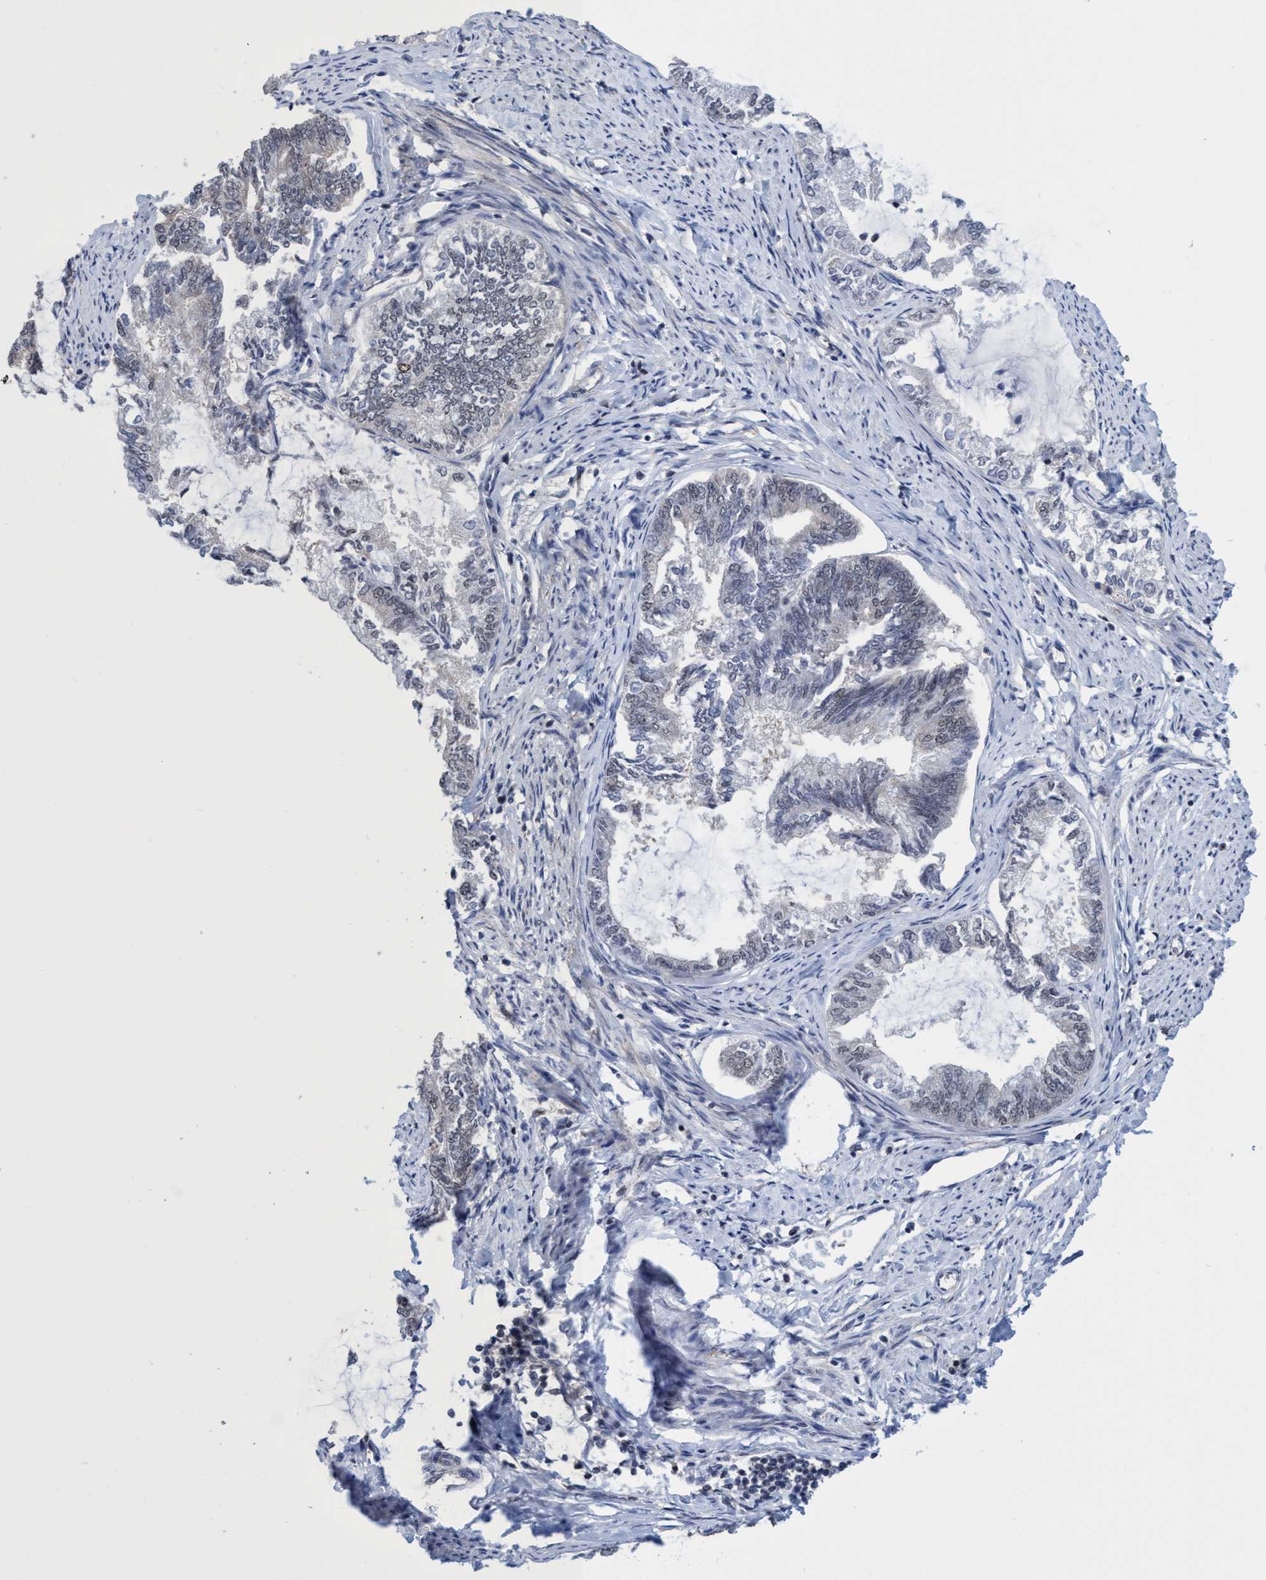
{"staining": {"intensity": "negative", "quantity": "none", "location": "none"}, "tissue": "endometrial cancer", "cell_type": "Tumor cells", "image_type": "cancer", "snomed": [{"axis": "morphology", "description": "Adenocarcinoma, NOS"}, {"axis": "topography", "description": "Endometrium"}], "caption": "Histopathology image shows no protein positivity in tumor cells of endometrial cancer (adenocarcinoma) tissue.", "gene": "C9orf78", "patient": {"sex": "female", "age": 86}}